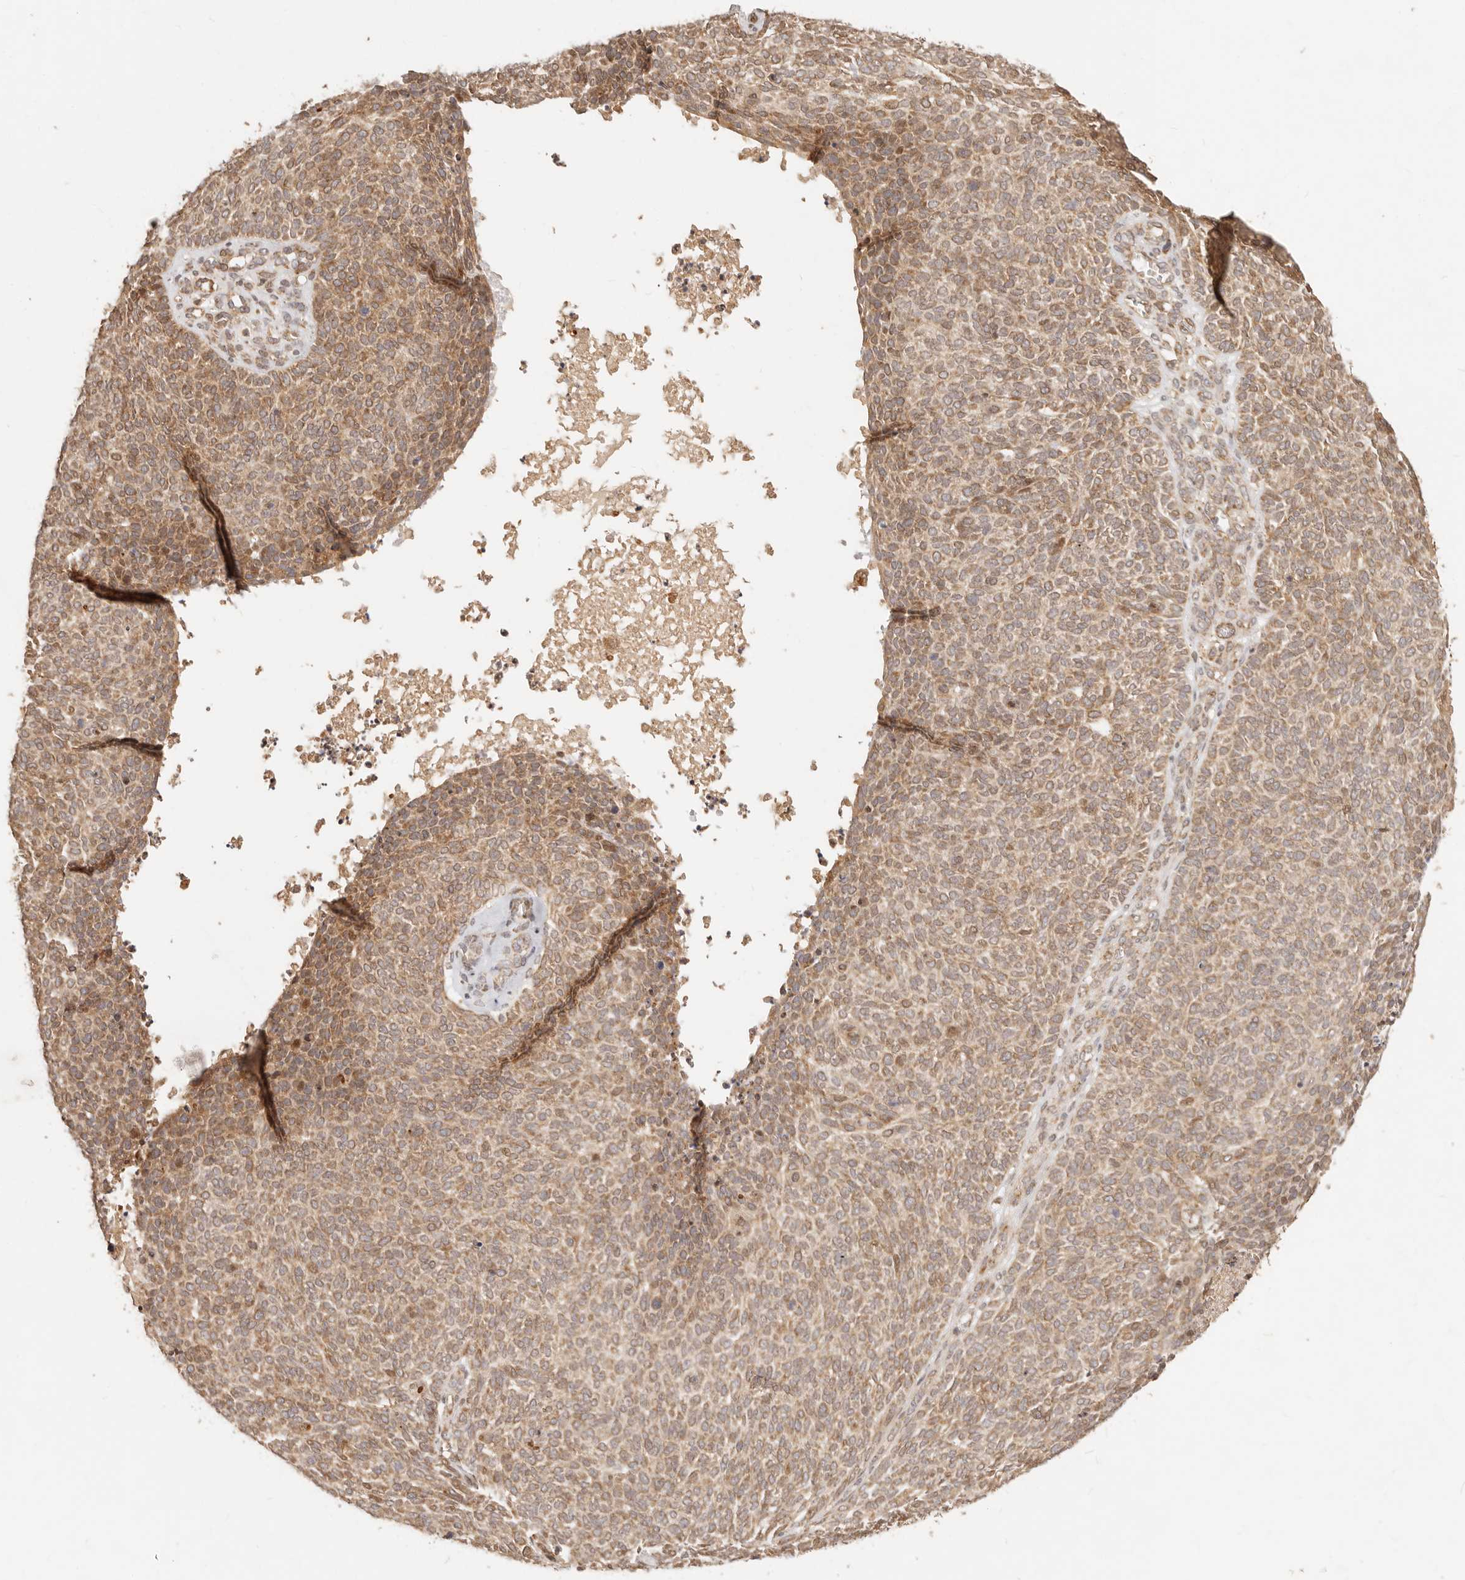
{"staining": {"intensity": "moderate", "quantity": ">75%", "location": "cytoplasmic/membranous,nuclear"}, "tissue": "skin cancer", "cell_type": "Tumor cells", "image_type": "cancer", "snomed": [{"axis": "morphology", "description": "Squamous cell carcinoma, NOS"}, {"axis": "topography", "description": "Skin"}], "caption": "This photomicrograph demonstrates skin squamous cell carcinoma stained with IHC to label a protein in brown. The cytoplasmic/membranous and nuclear of tumor cells show moderate positivity for the protein. Nuclei are counter-stained blue.", "gene": "TIMM17A", "patient": {"sex": "female", "age": 90}}